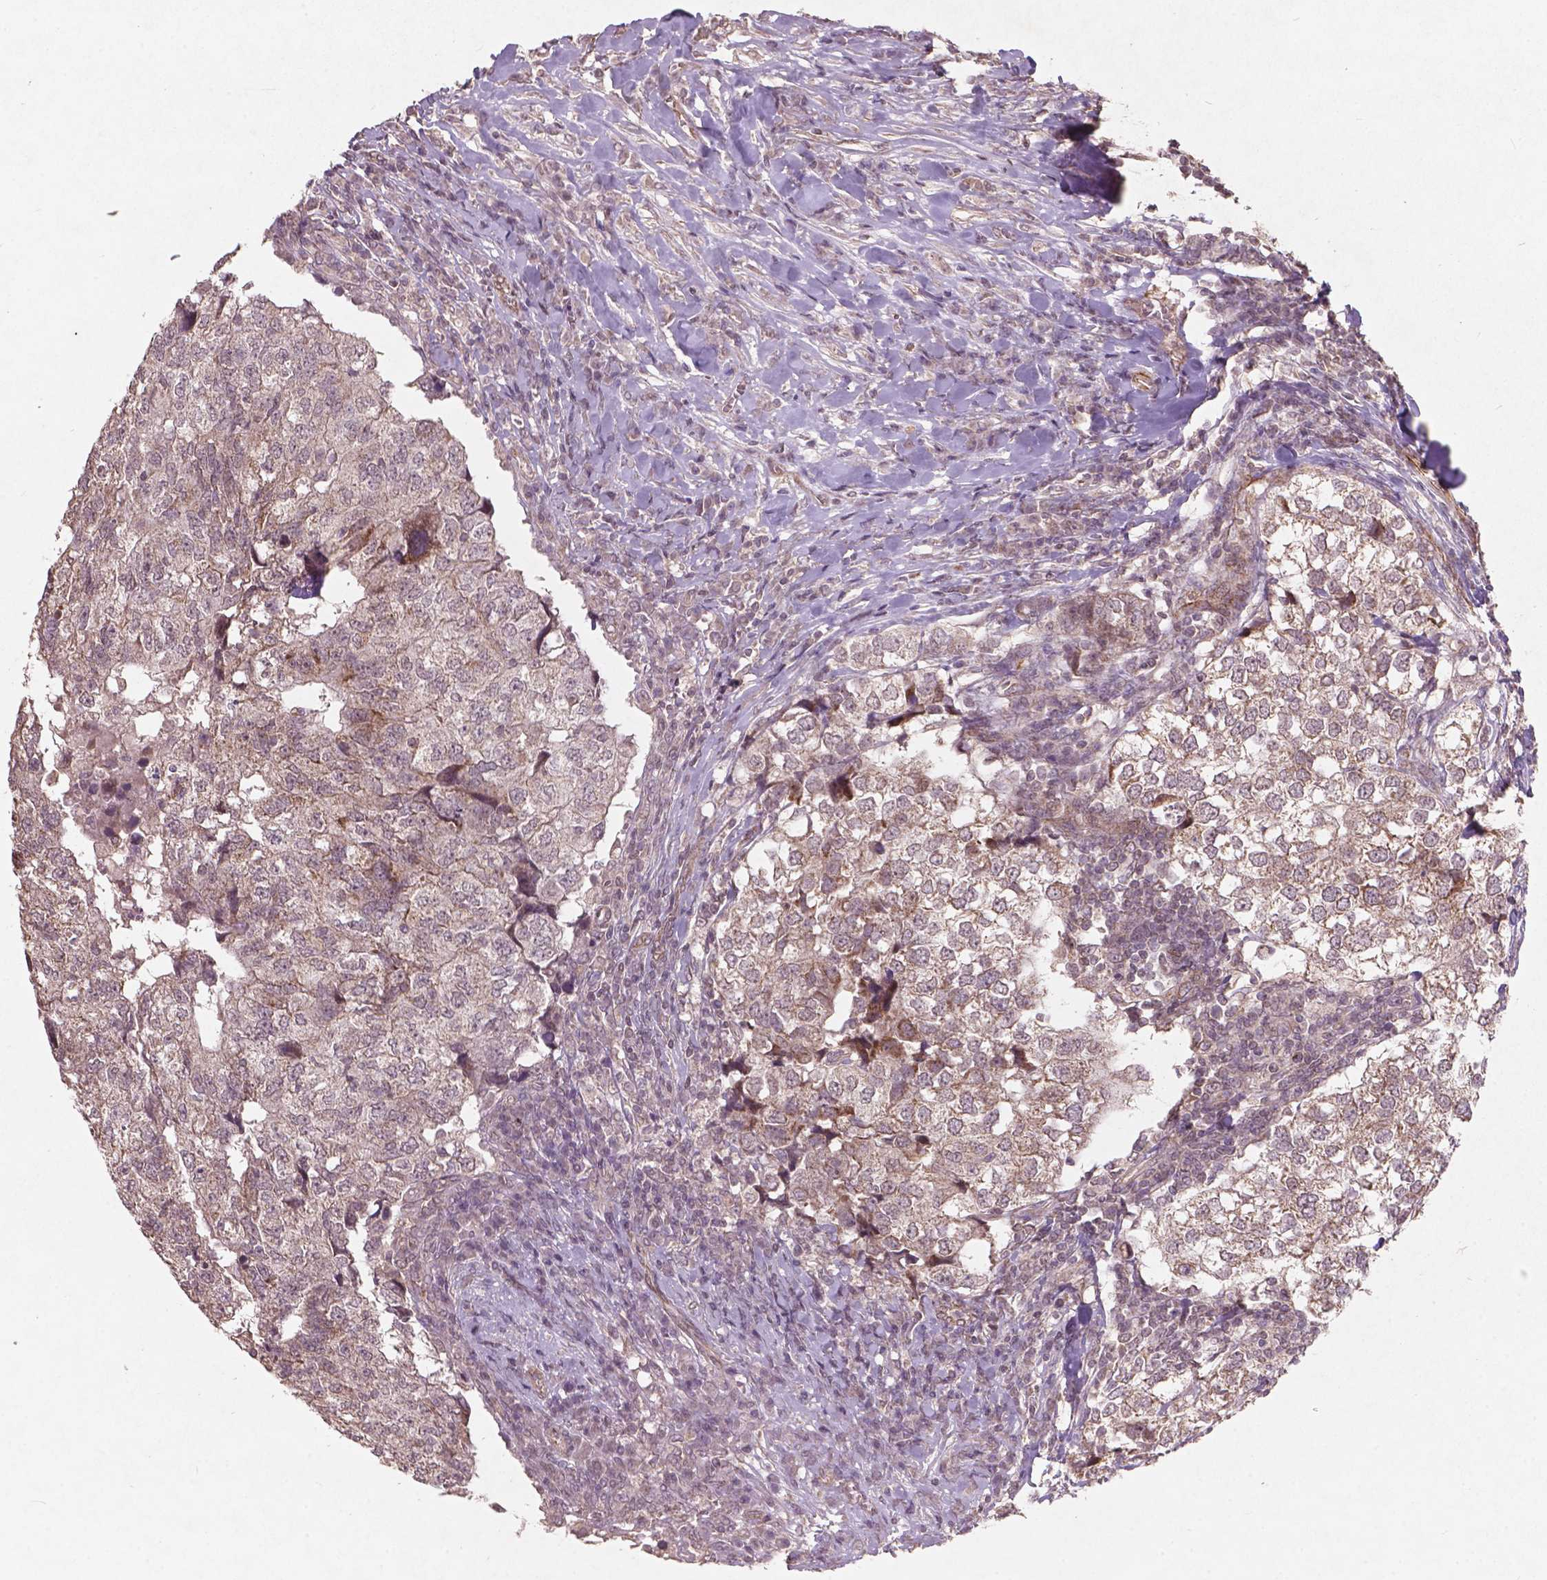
{"staining": {"intensity": "weak", "quantity": "25%-75%", "location": "cytoplasmic/membranous"}, "tissue": "breast cancer", "cell_type": "Tumor cells", "image_type": "cancer", "snomed": [{"axis": "morphology", "description": "Duct carcinoma"}, {"axis": "topography", "description": "Breast"}], "caption": "Breast cancer stained for a protein shows weak cytoplasmic/membranous positivity in tumor cells.", "gene": "SMAD2", "patient": {"sex": "female", "age": 30}}